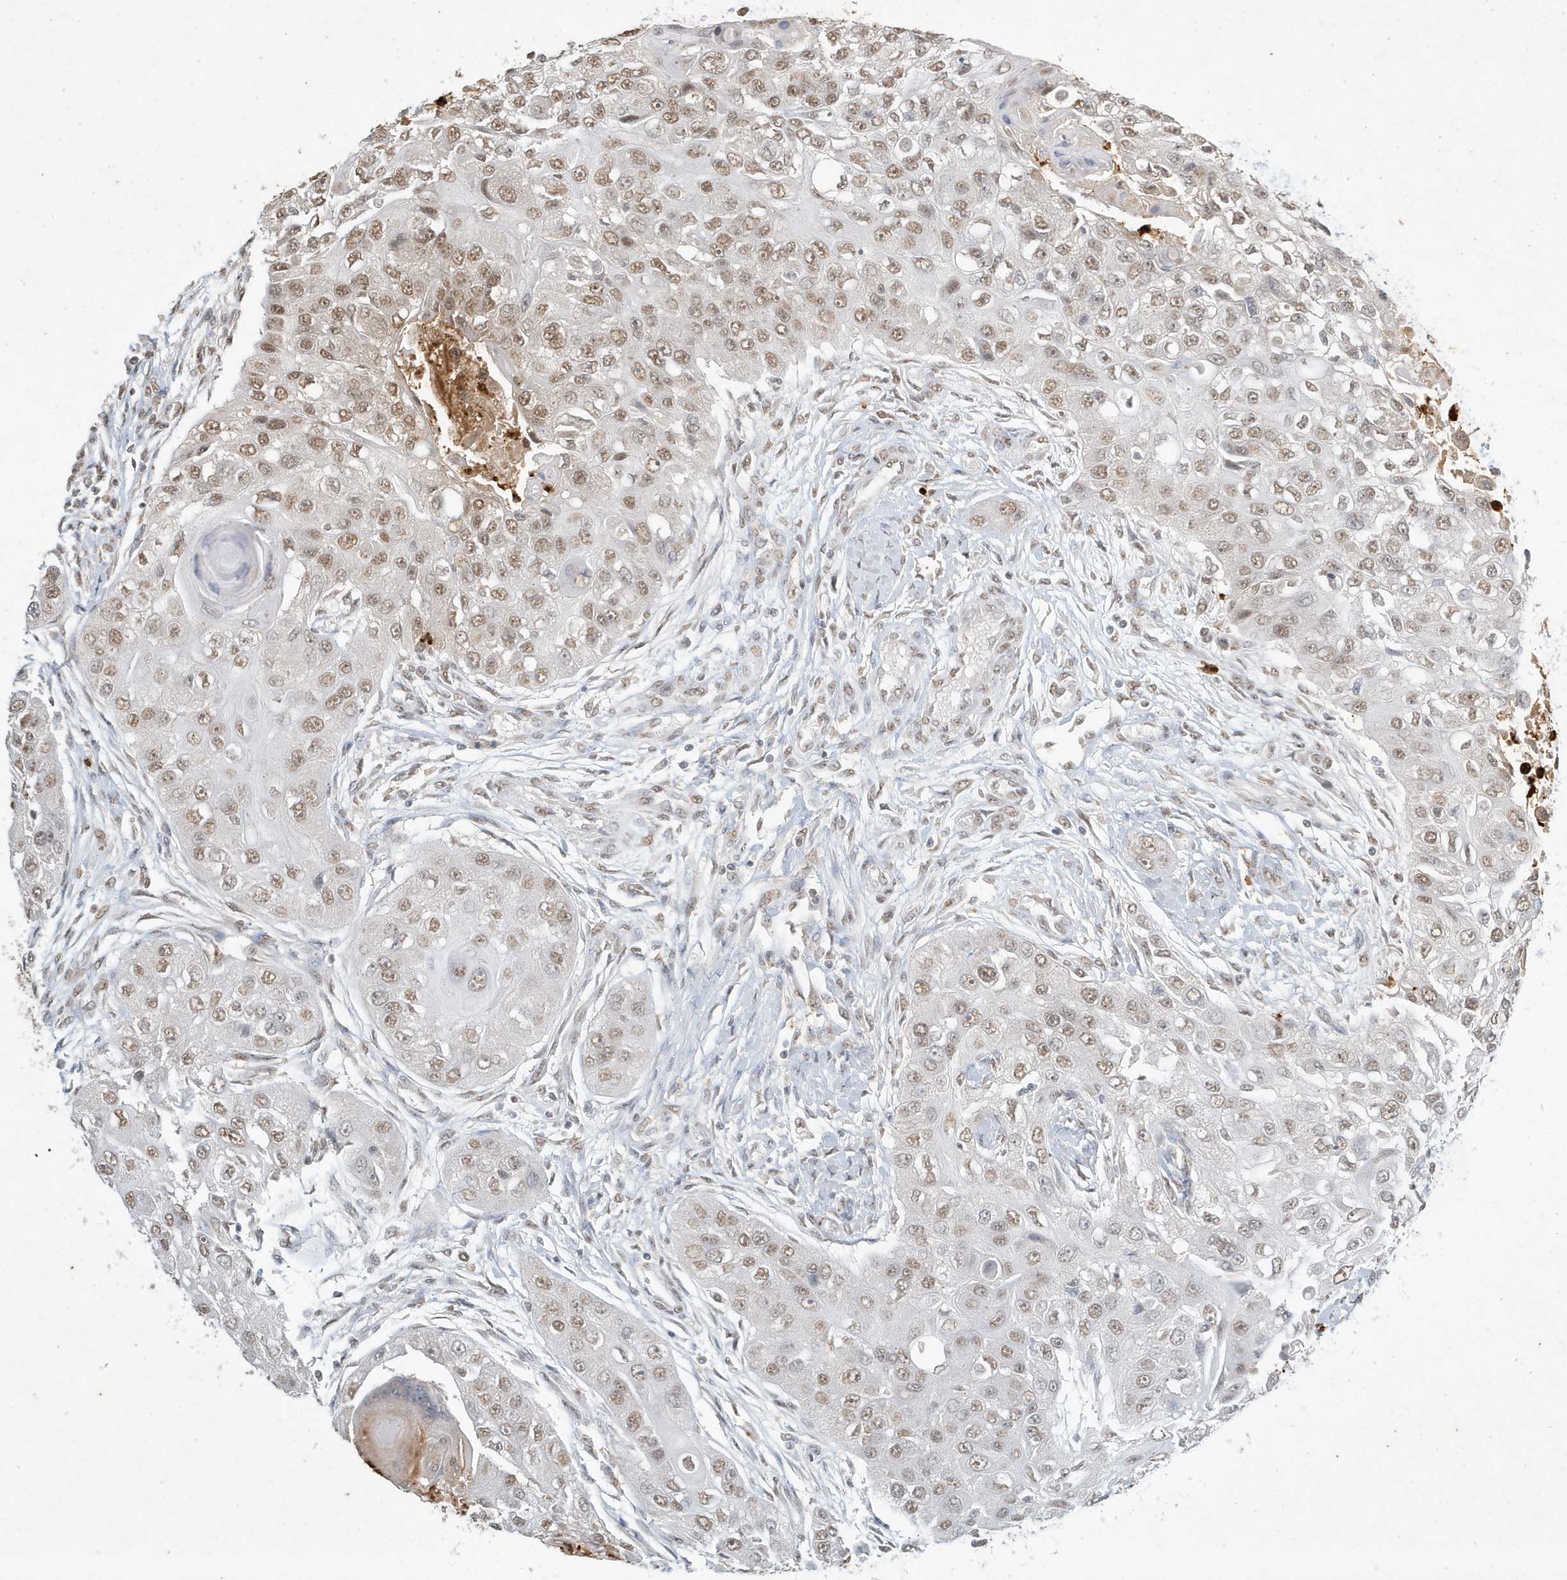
{"staining": {"intensity": "moderate", "quantity": ">75%", "location": "nuclear"}, "tissue": "head and neck cancer", "cell_type": "Tumor cells", "image_type": "cancer", "snomed": [{"axis": "morphology", "description": "Normal tissue, NOS"}, {"axis": "morphology", "description": "Squamous cell carcinoma, NOS"}, {"axis": "topography", "description": "Skeletal muscle"}, {"axis": "topography", "description": "Head-Neck"}], "caption": "Head and neck cancer stained for a protein reveals moderate nuclear positivity in tumor cells. Nuclei are stained in blue.", "gene": "DEFA1", "patient": {"sex": "male", "age": 51}}